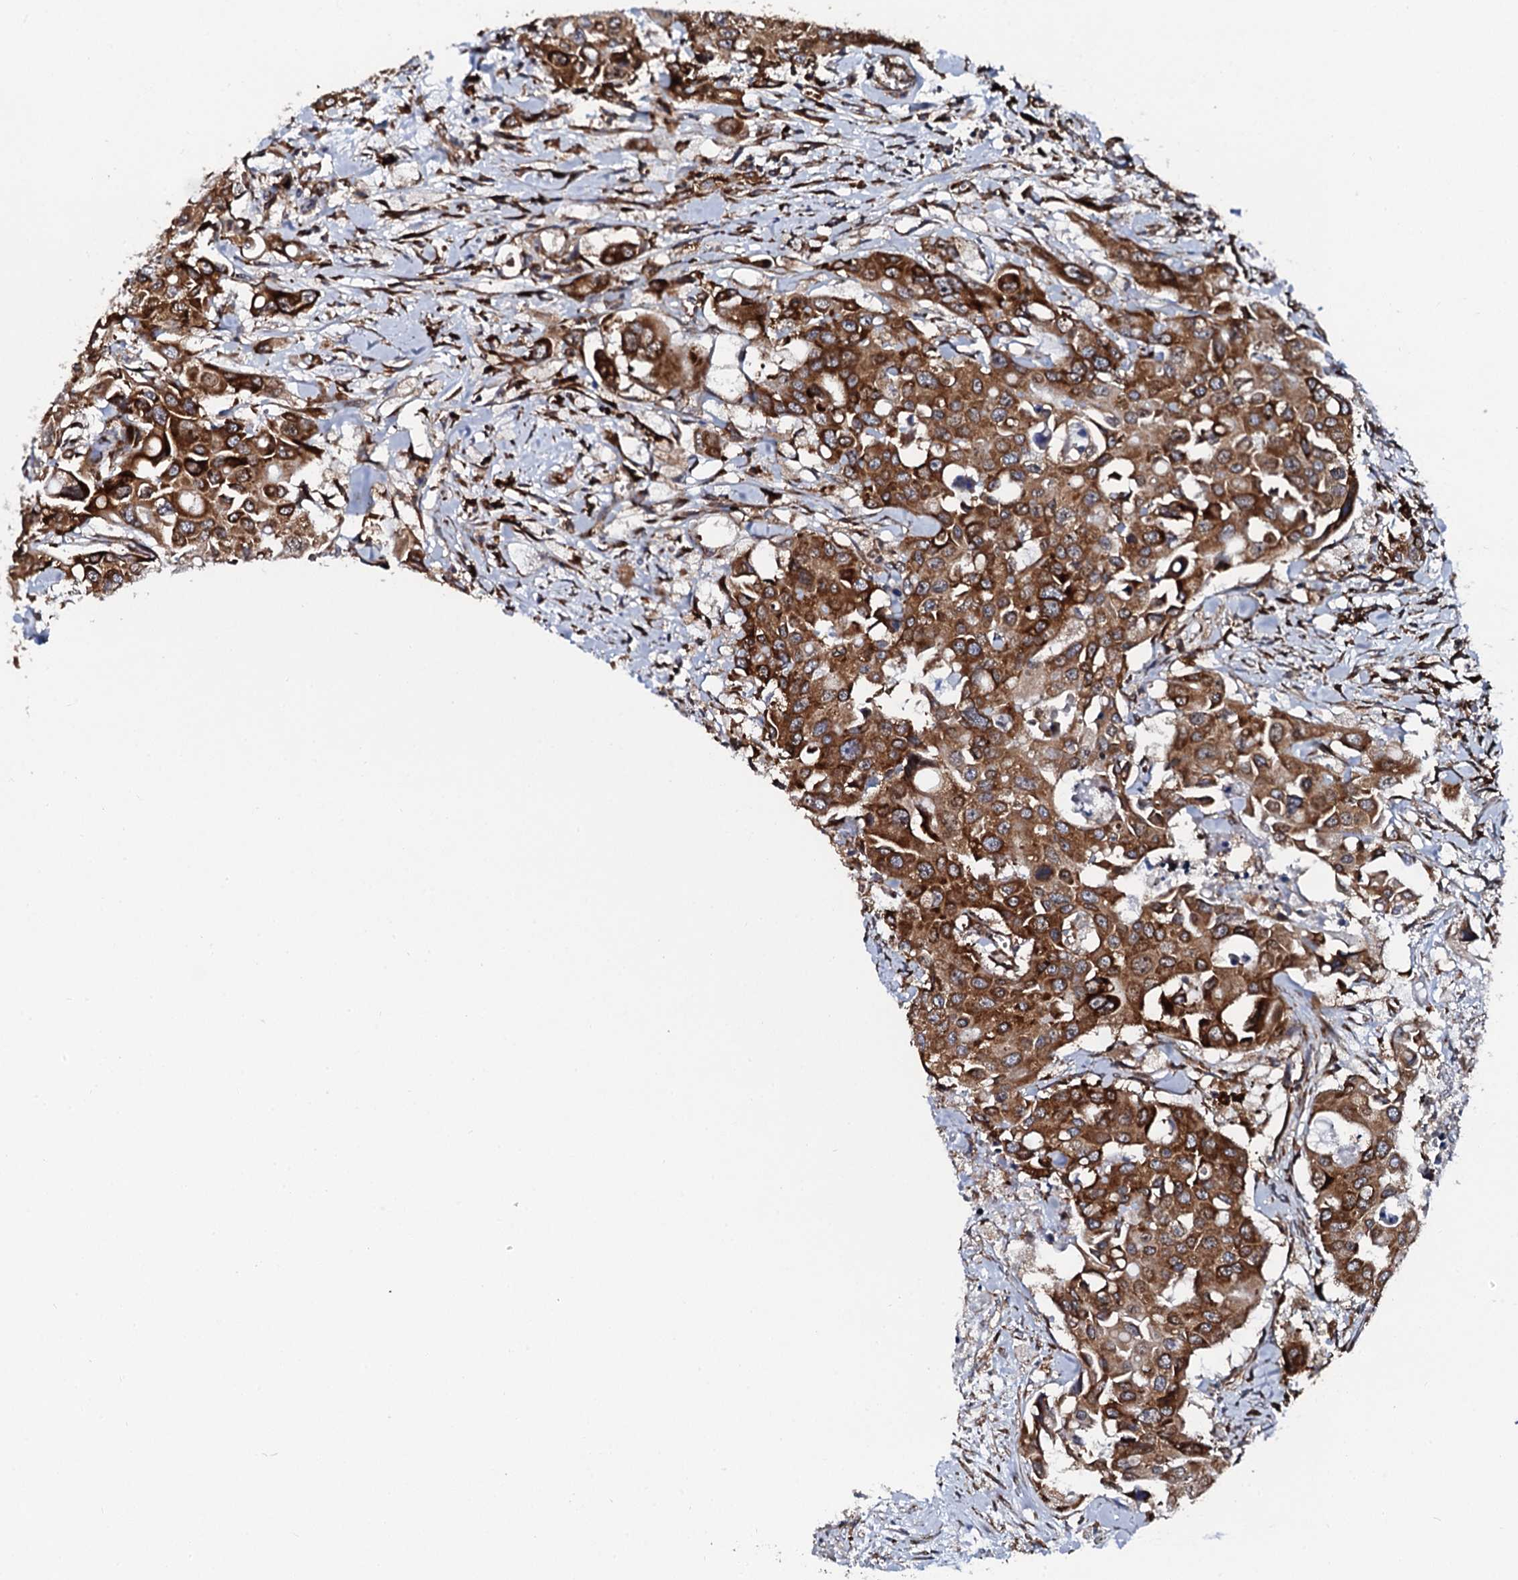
{"staining": {"intensity": "strong", "quantity": ">75%", "location": "cytoplasmic/membranous"}, "tissue": "colorectal cancer", "cell_type": "Tumor cells", "image_type": "cancer", "snomed": [{"axis": "morphology", "description": "Adenocarcinoma, NOS"}, {"axis": "topography", "description": "Colon"}], "caption": "This is a micrograph of immunohistochemistry (IHC) staining of colorectal cancer (adenocarcinoma), which shows strong staining in the cytoplasmic/membranous of tumor cells.", "gene": "SPTY2D1", "patient": {"sex": "male", "age": 77}}